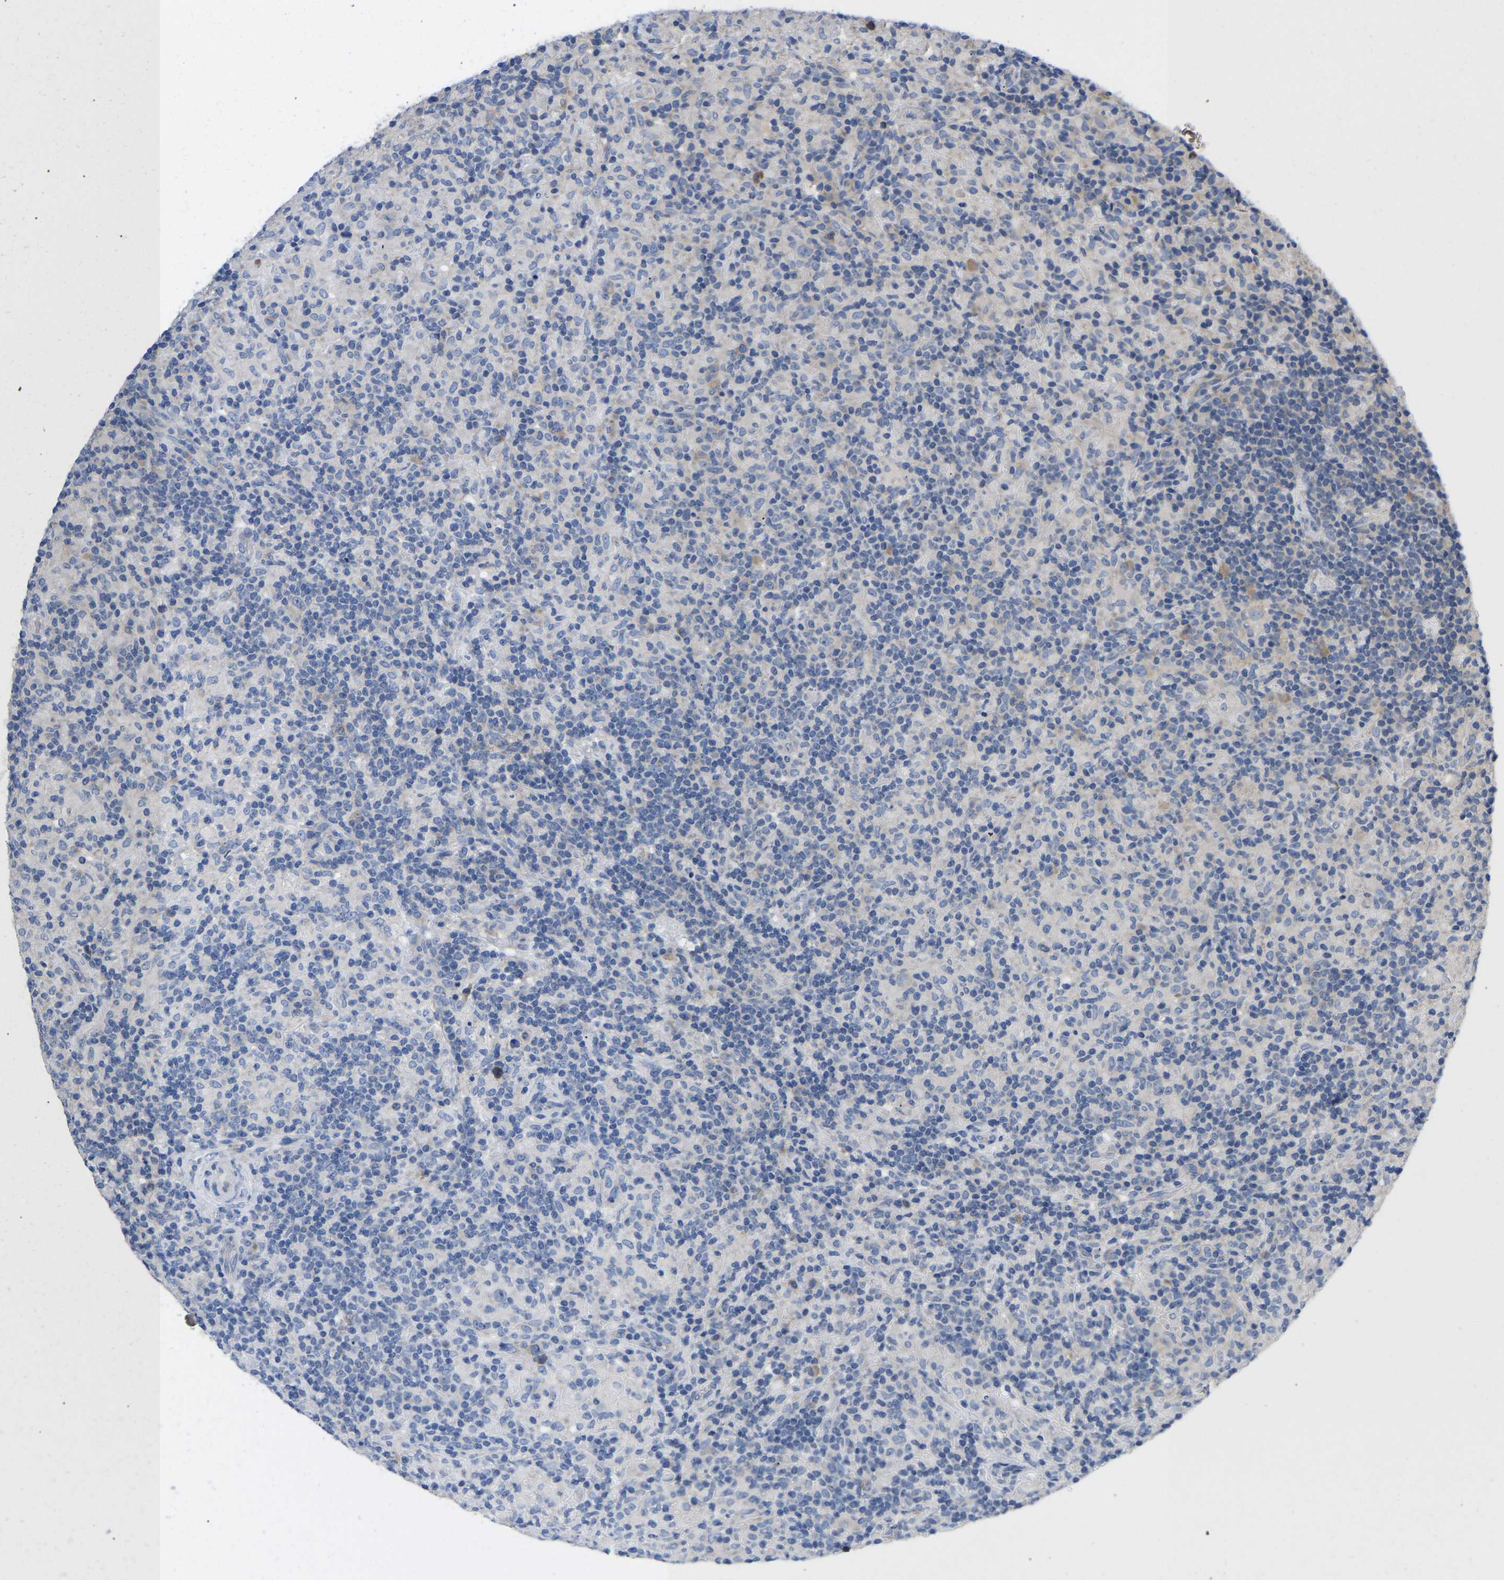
{"staining": {"intensity": "weak", "quantity": "<25%", "location": "cytoplasmic/membranous"}, "tissue": "lymphoma", "cell_type": "Tumor cells", "image_type": "cancer", "snomed": [{"axis": "morphology", "description": "Hodgkin's disease, NOS"}, {"axis": "topography", "description": "Lymph node"}], "caption": "Hodgkin's disease was stained to show a protein in brown. There is no significant expression in tumor cells. (DAB (3,3'-diaminobenzidine) immunohistochemistry with hematoxylin counter stain).", "gene": "ABCA10", "patient": {"sex": "male", "age": 70}}